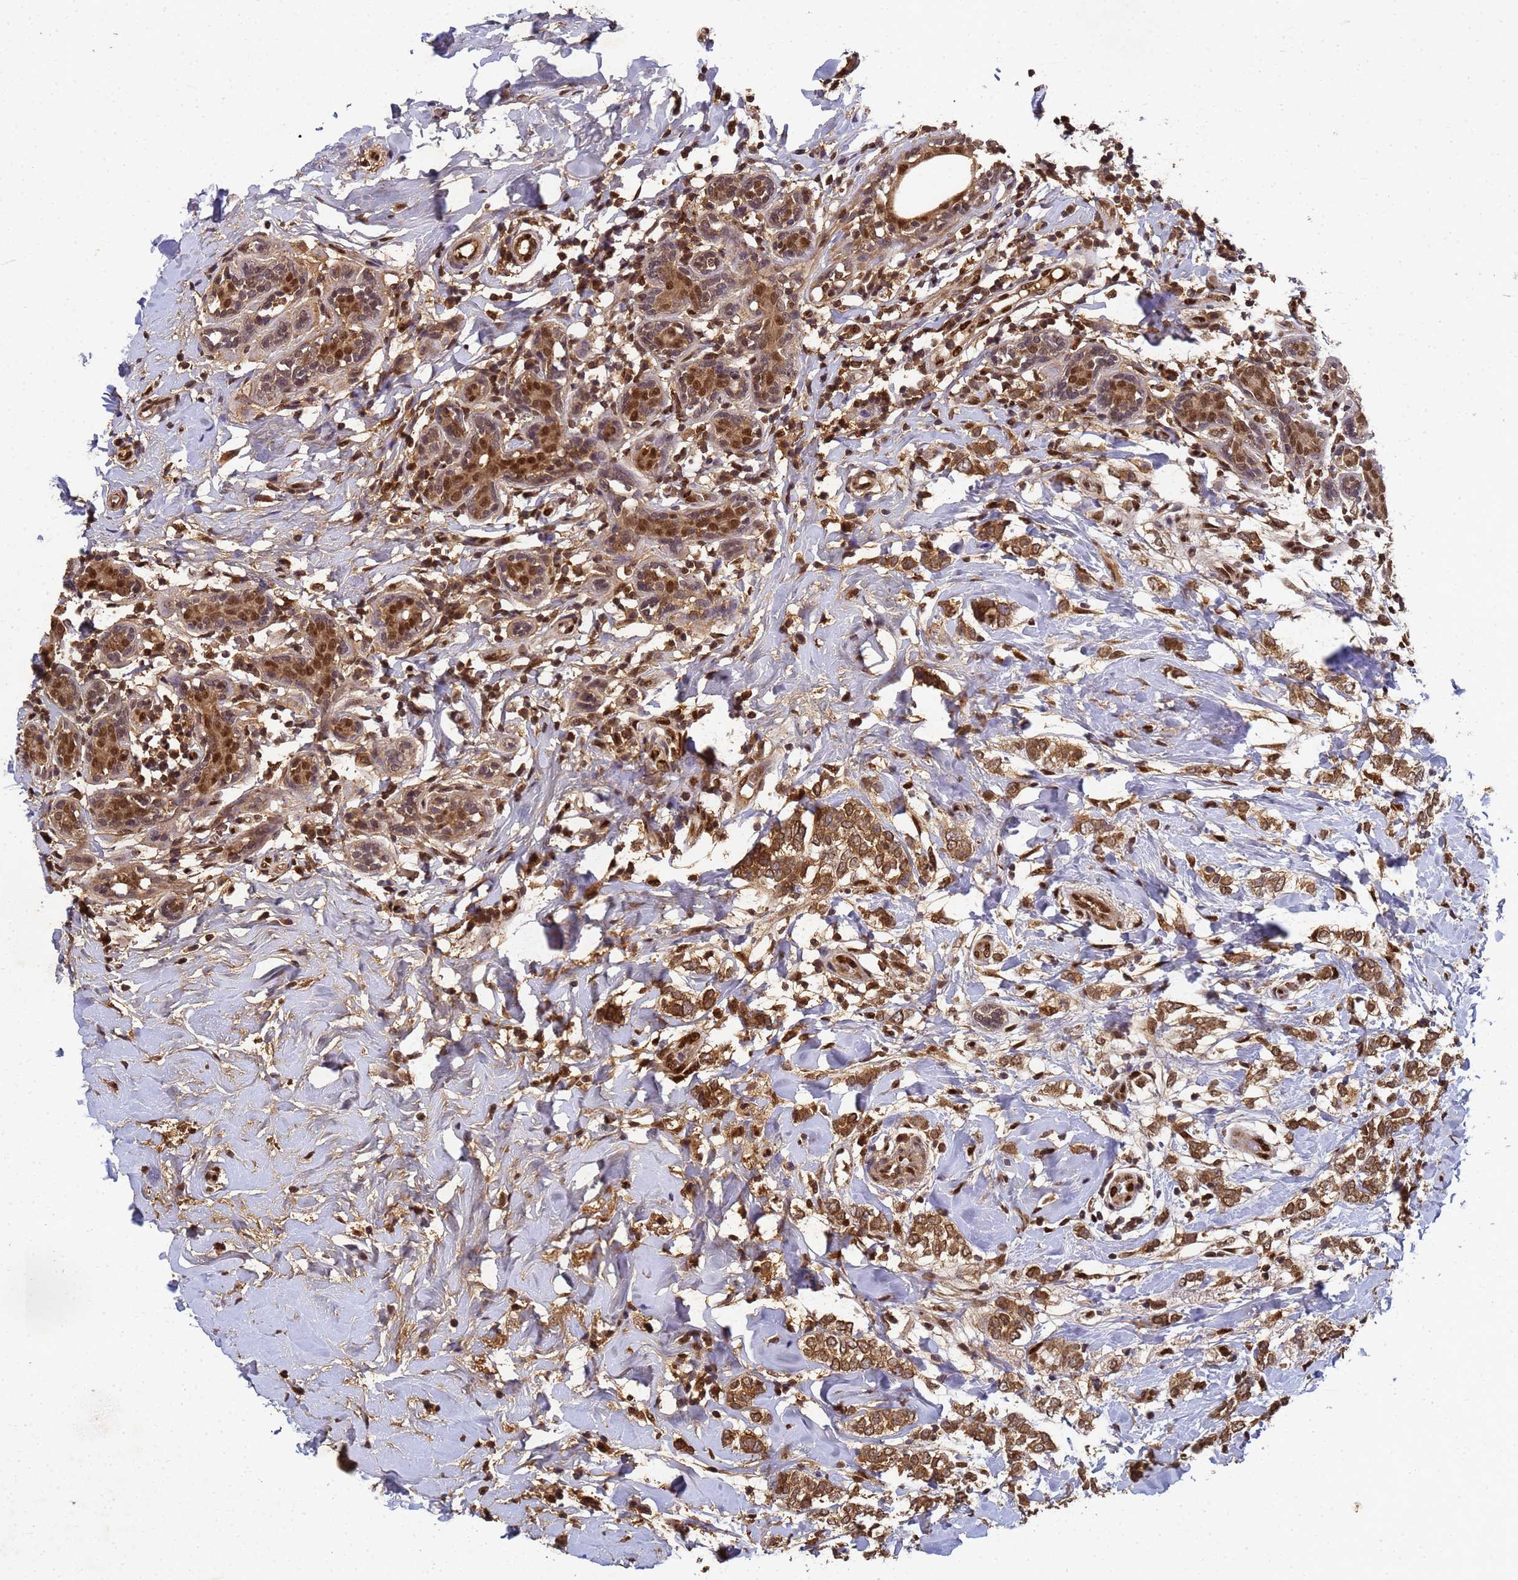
{"staining": {"intensity": "moderate", "quantity": ">75%", "location": "cytoplasmic/membranous,nuclear"}, "tissue": "breast cancer", "cell_type": "Tumor cells", "image_type": "cancer", "snomed": [{"axis": "morphology", "description": "Normal tissue, NOS"}, {"axis": "morphology", "description": "Lobular carcinoma"}, {"axis": "topography", "description": "Breast"}], "caption": "Moderate cytoplasmic/membranous and nuclear expression is identified in approximately >75% of tumor cells in breast cancer.", "gene": "SECISBP2", "patient": {"sex": "female", "age": 47}}